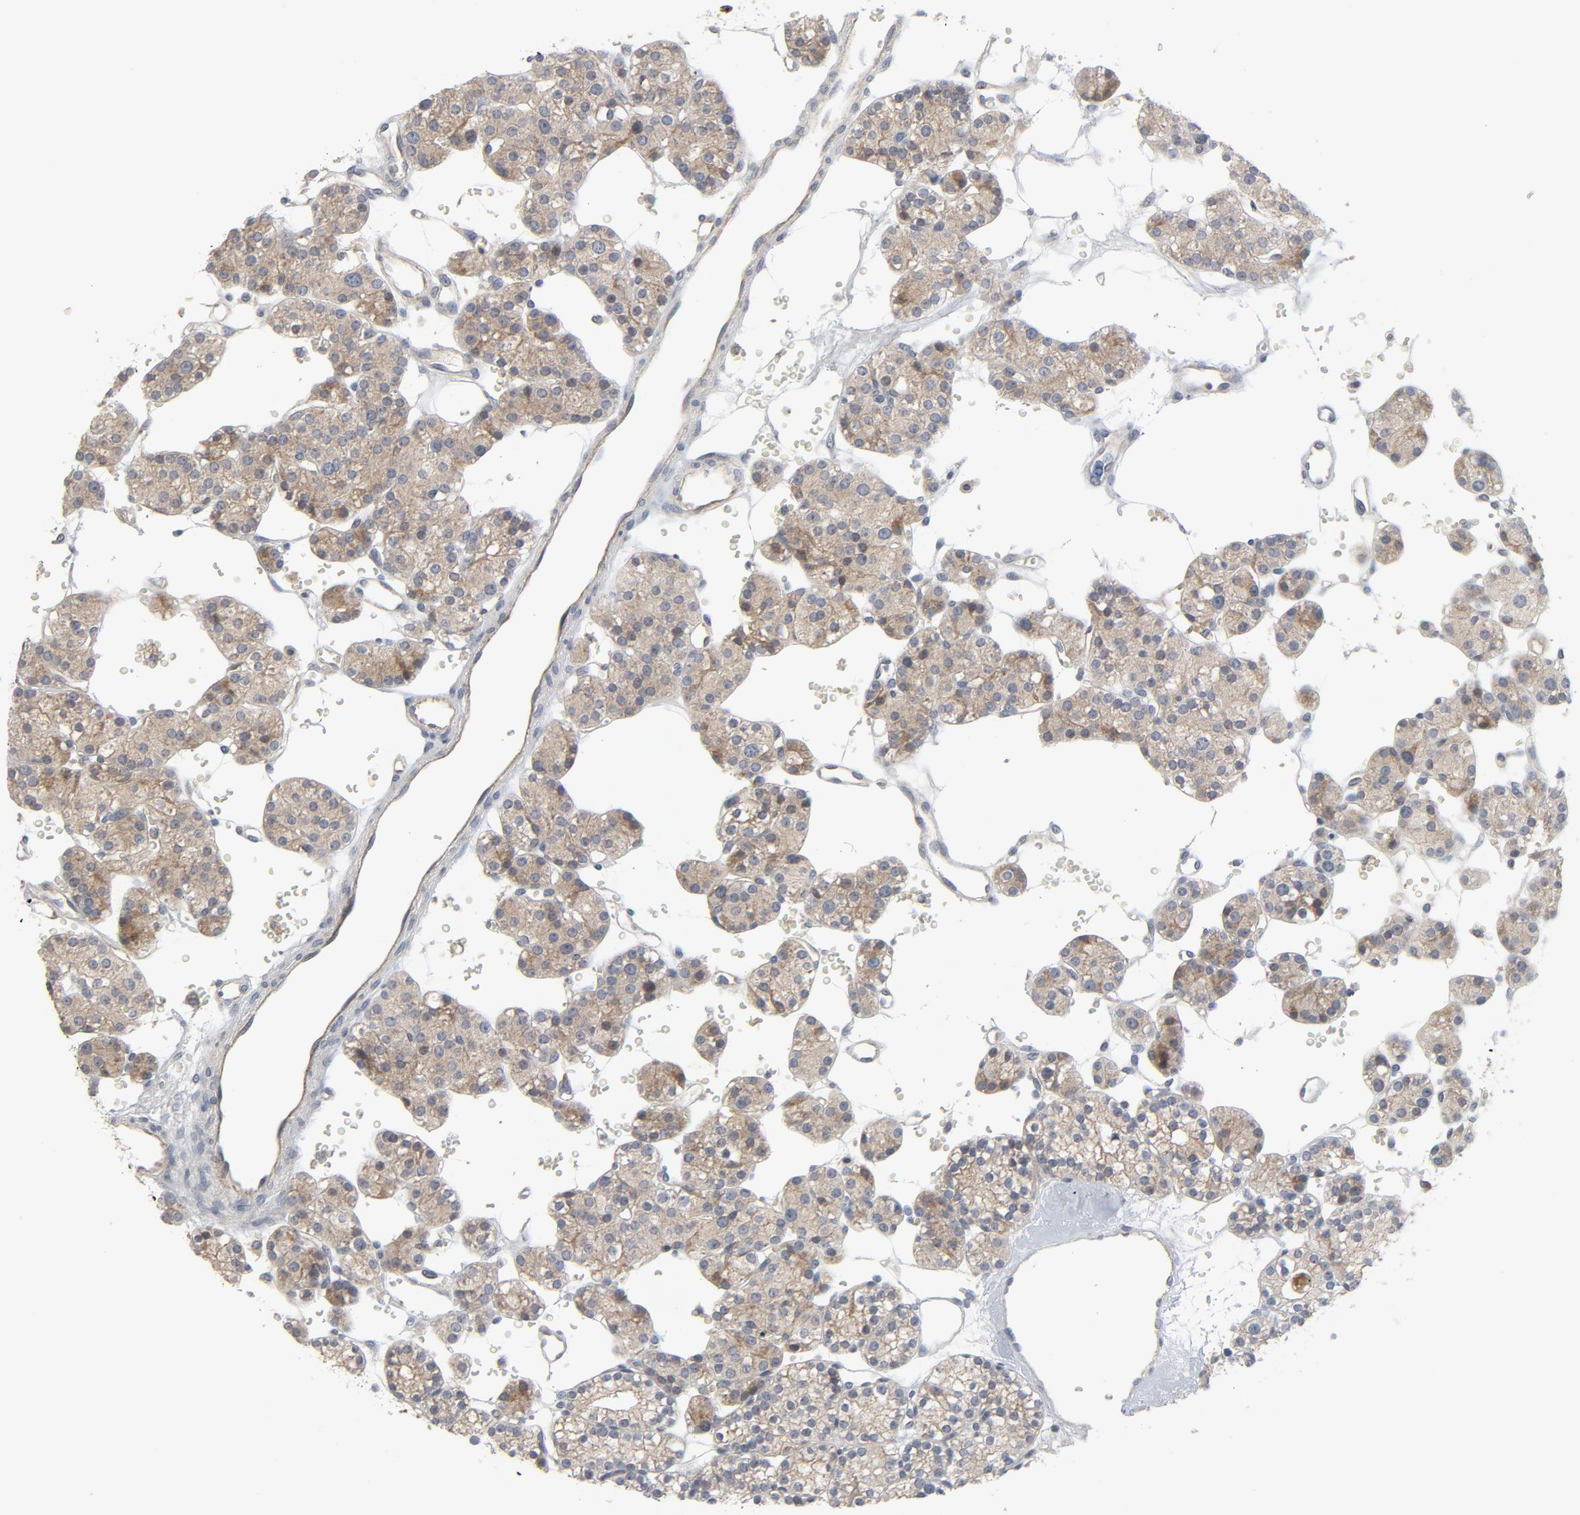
{"staining": {"intensity": "weak", "quantity": ">75%", "location": "cytoplasmic/membranous"}, "tissue": "parathyroid gland", "cell_type": "Glandular cells", "image_type": "normal", "snomed": [{"axis": "morphology", "description": "Normal tissue, NOS"}, {"axis": "topography", "description": "Parathyroid gland"}], "caption": "Immunohistochemistry of benign human parathyroid gland demonstrates low levels of weak cytoplasmic/membranous positivity in about >75% of glandular cells. Using DAB (brown) and hematoxylin (blue) stains, captured at high magnification using brightfield microscopy.", "gene": "TSG101", "patient": {"sex": "female", "age": 64}}